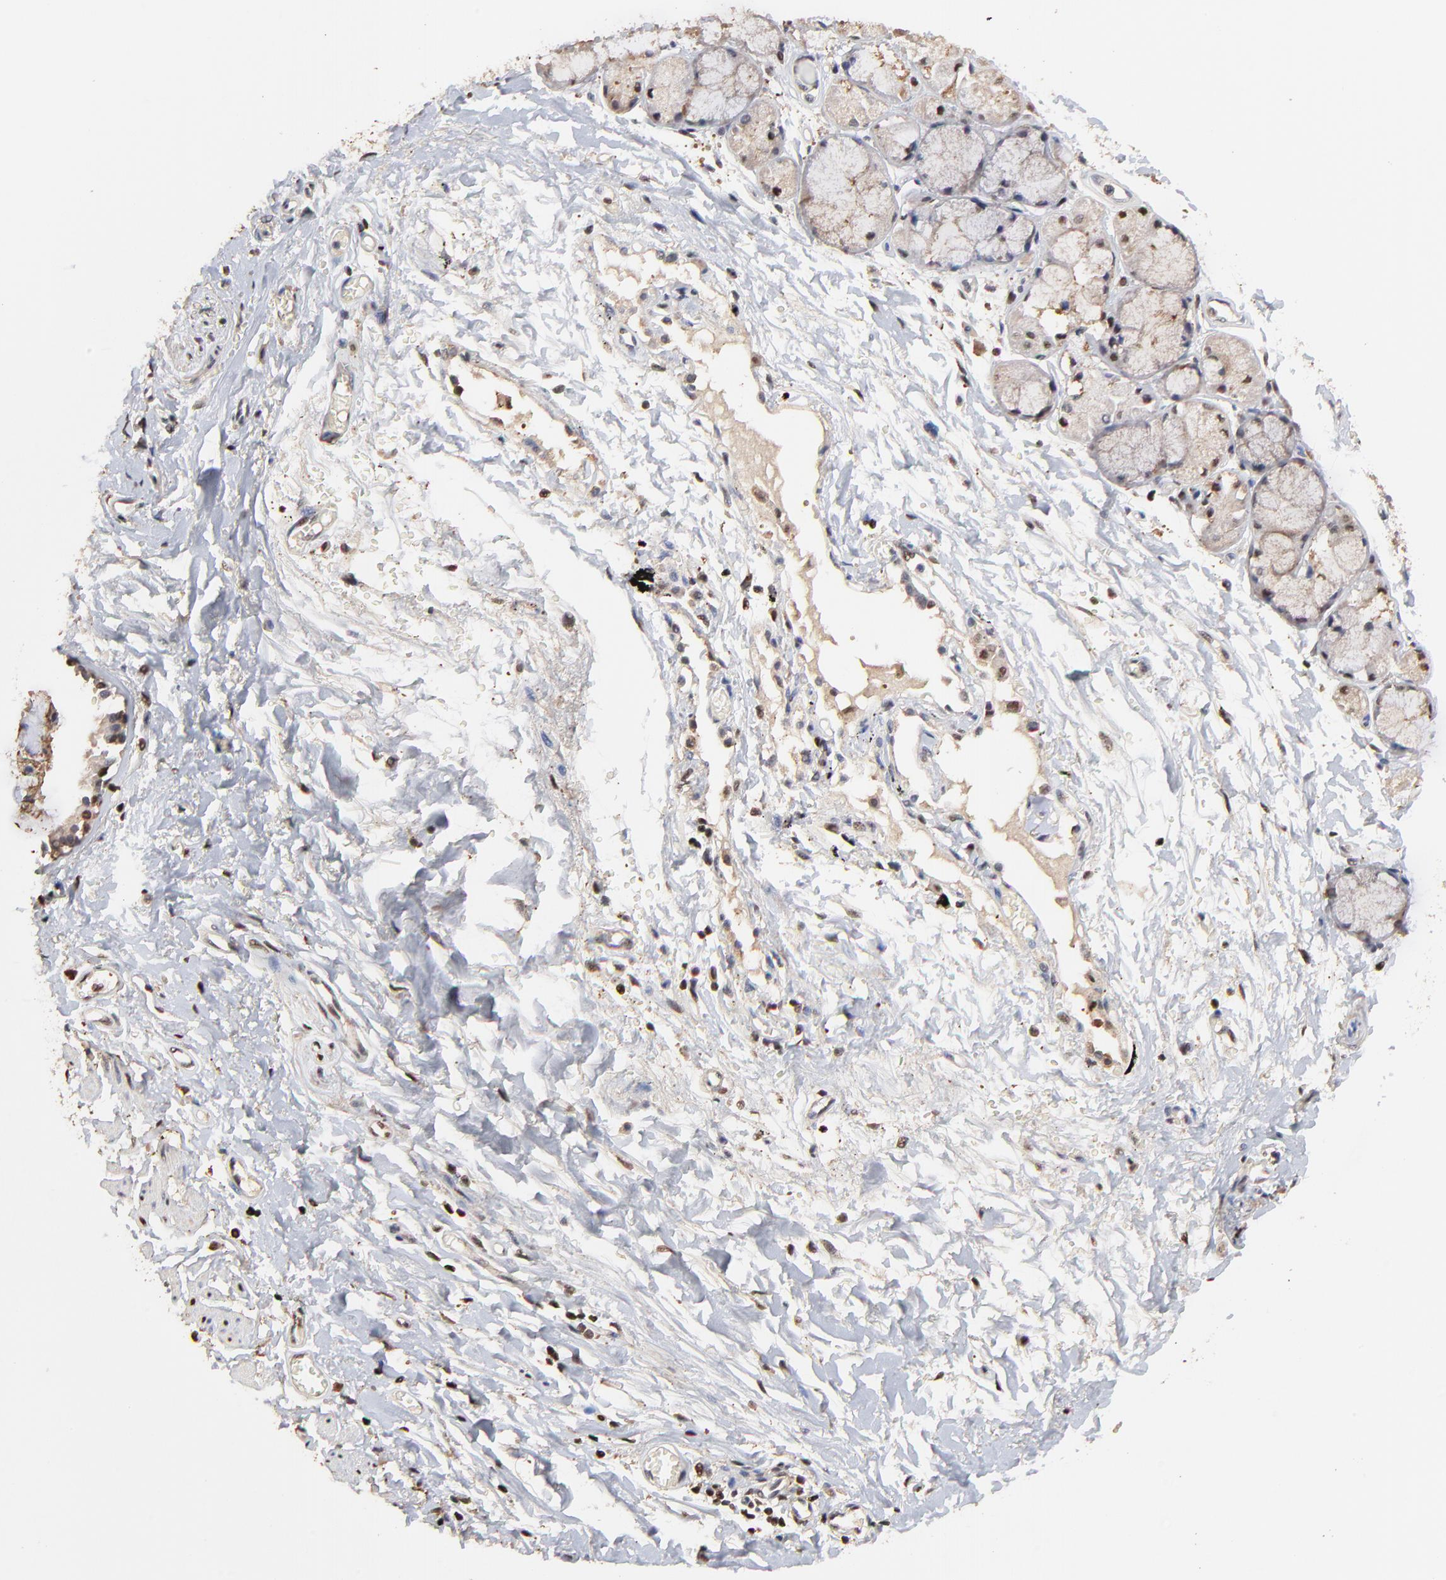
{"staining": {"intensity": "weak", "quantity": "<25%", "location": "cytoplasmic/membranous,nuclear"}, "tissue": "bronchus", "cell_type": "Respiratory epithelial cells", "image_type": "normal", "snomed": [{"axis": "morphology", "description": "Normal tissue, NOS"}, {"axis": "topography", "description": "Bronchus"}, {"axis": "topography", "description": "Lung"}], "caption": "Immunohistochemistry (IHC) of normal bronchus displays no positivity in respiratory epithelial cells. (DAB (3,3'-diaminobenzidine) immunohistochemistry with hematoxylin counter stain).", "gene": "BIRC5", "patient": {"sex": "female", "age": 56}}